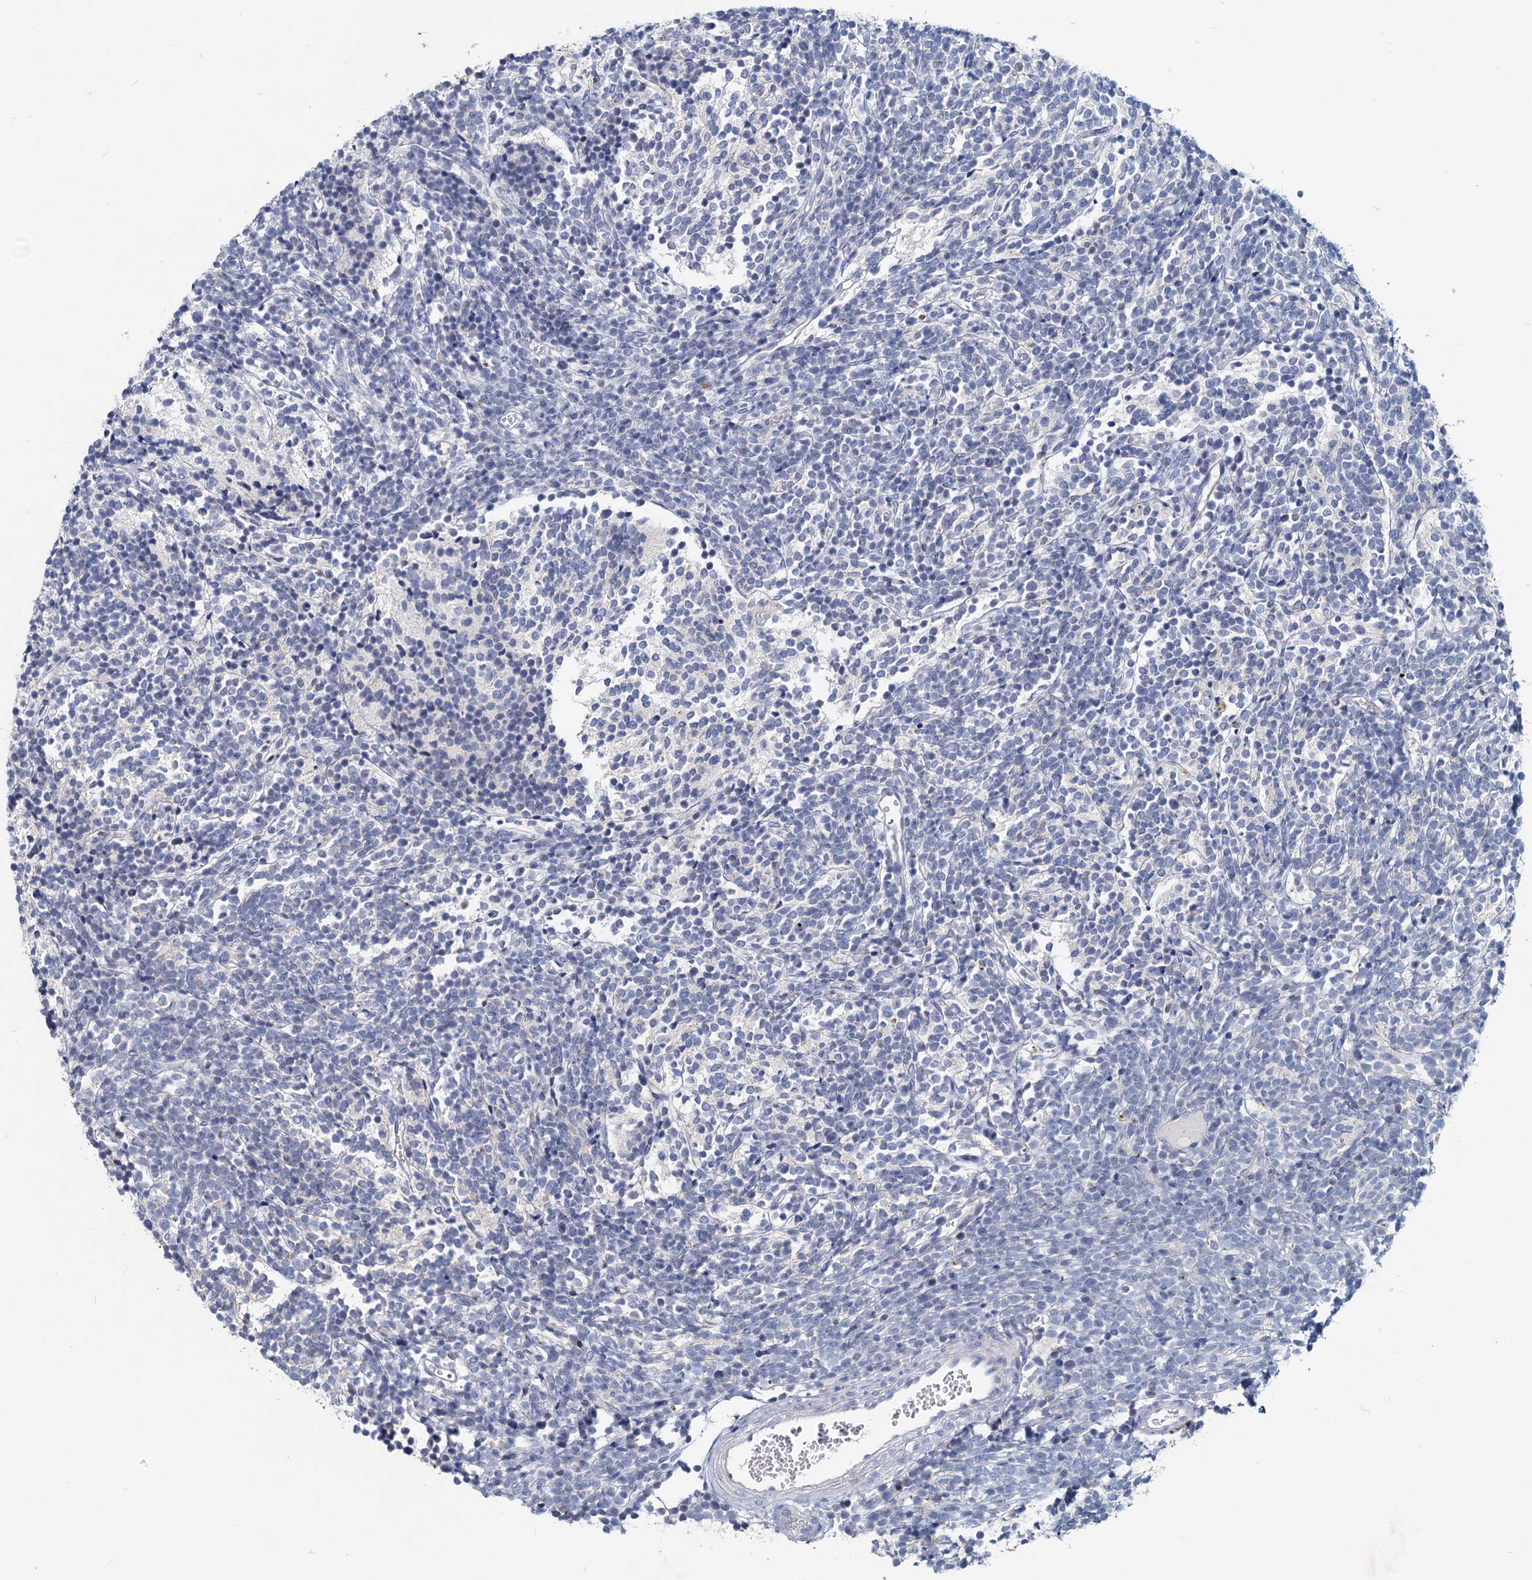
{"staining": {"intensity": "negative", "quantity": "none", "location": "none"}, "tissue": "glioma", "cell_type": "Tumor cells", "image_type": "cancer", "snomed": [{"axis": "morphology", "description": "Glioma, malignant, Low grade"}, {"axis": "topography", "description": "Brain"}], "caption": "Tumor cells are negative for brown protein staining in glioma.", "gene": "TMX2", "patient": {"sex": "female", "age": 1}}